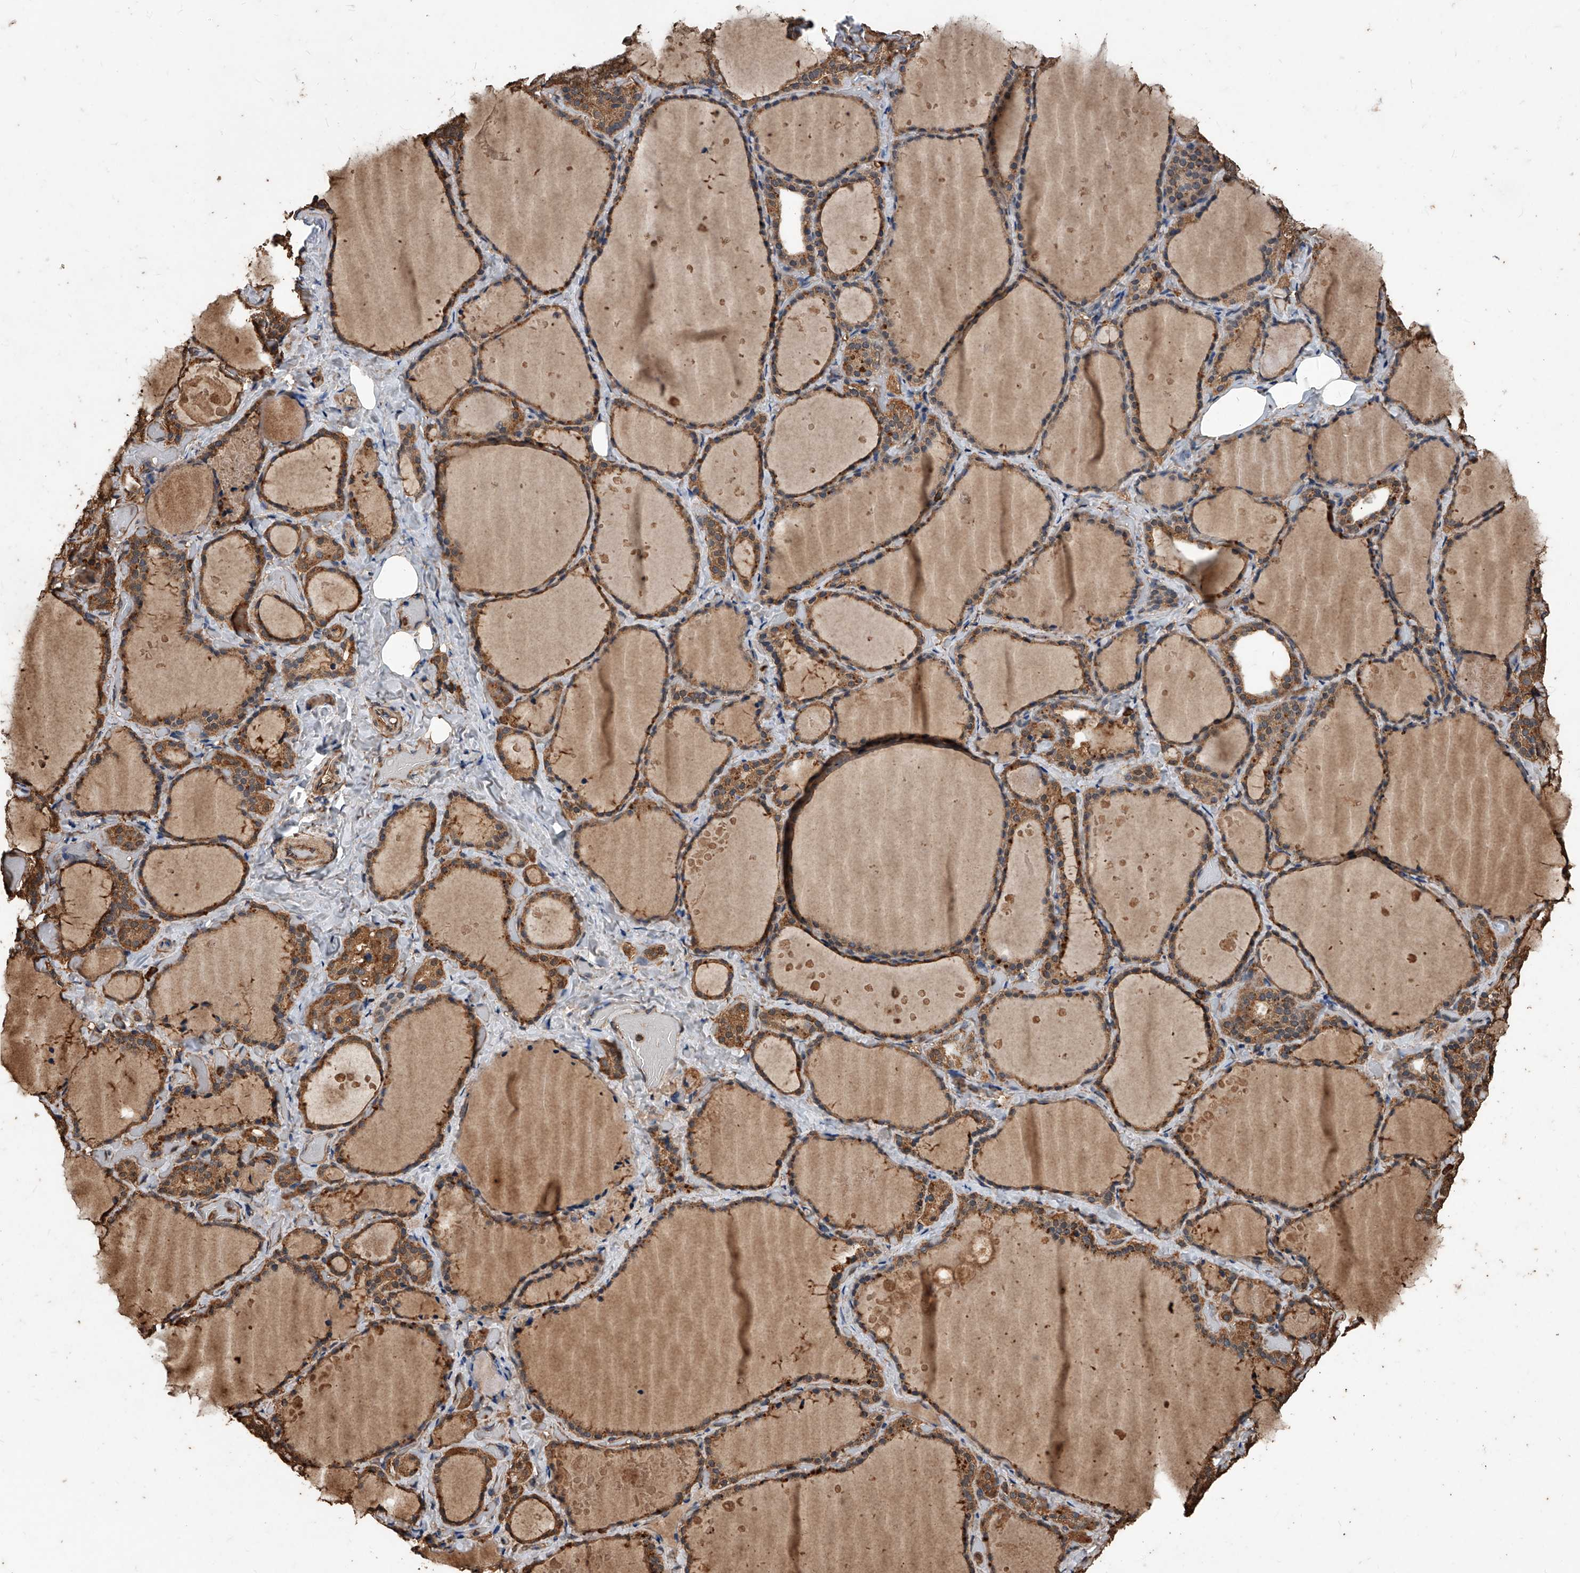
{"staining": {"intensity": "moderate", "quantity": ">75%", "location": "cytoplasmic/membranous"}, "tissue": "thyroid gland", "cell_type": "Glandular cells", "image_type": "normal", "snomed": [{"axis": "morphology", "description": "Normal tissue, NOS"}, {"axis": "topography", "description": "Thyroid gland"}], "caption": "Unremarkable thyroid gland reveals moderate cytoplasmic/membranous positivity in about >75% of glandular cells (brown staining indicates protein expression, while blue staining denotes nuclei)..", "gene": "UCP2", "patient": {"sex": "female", "age": 44}}